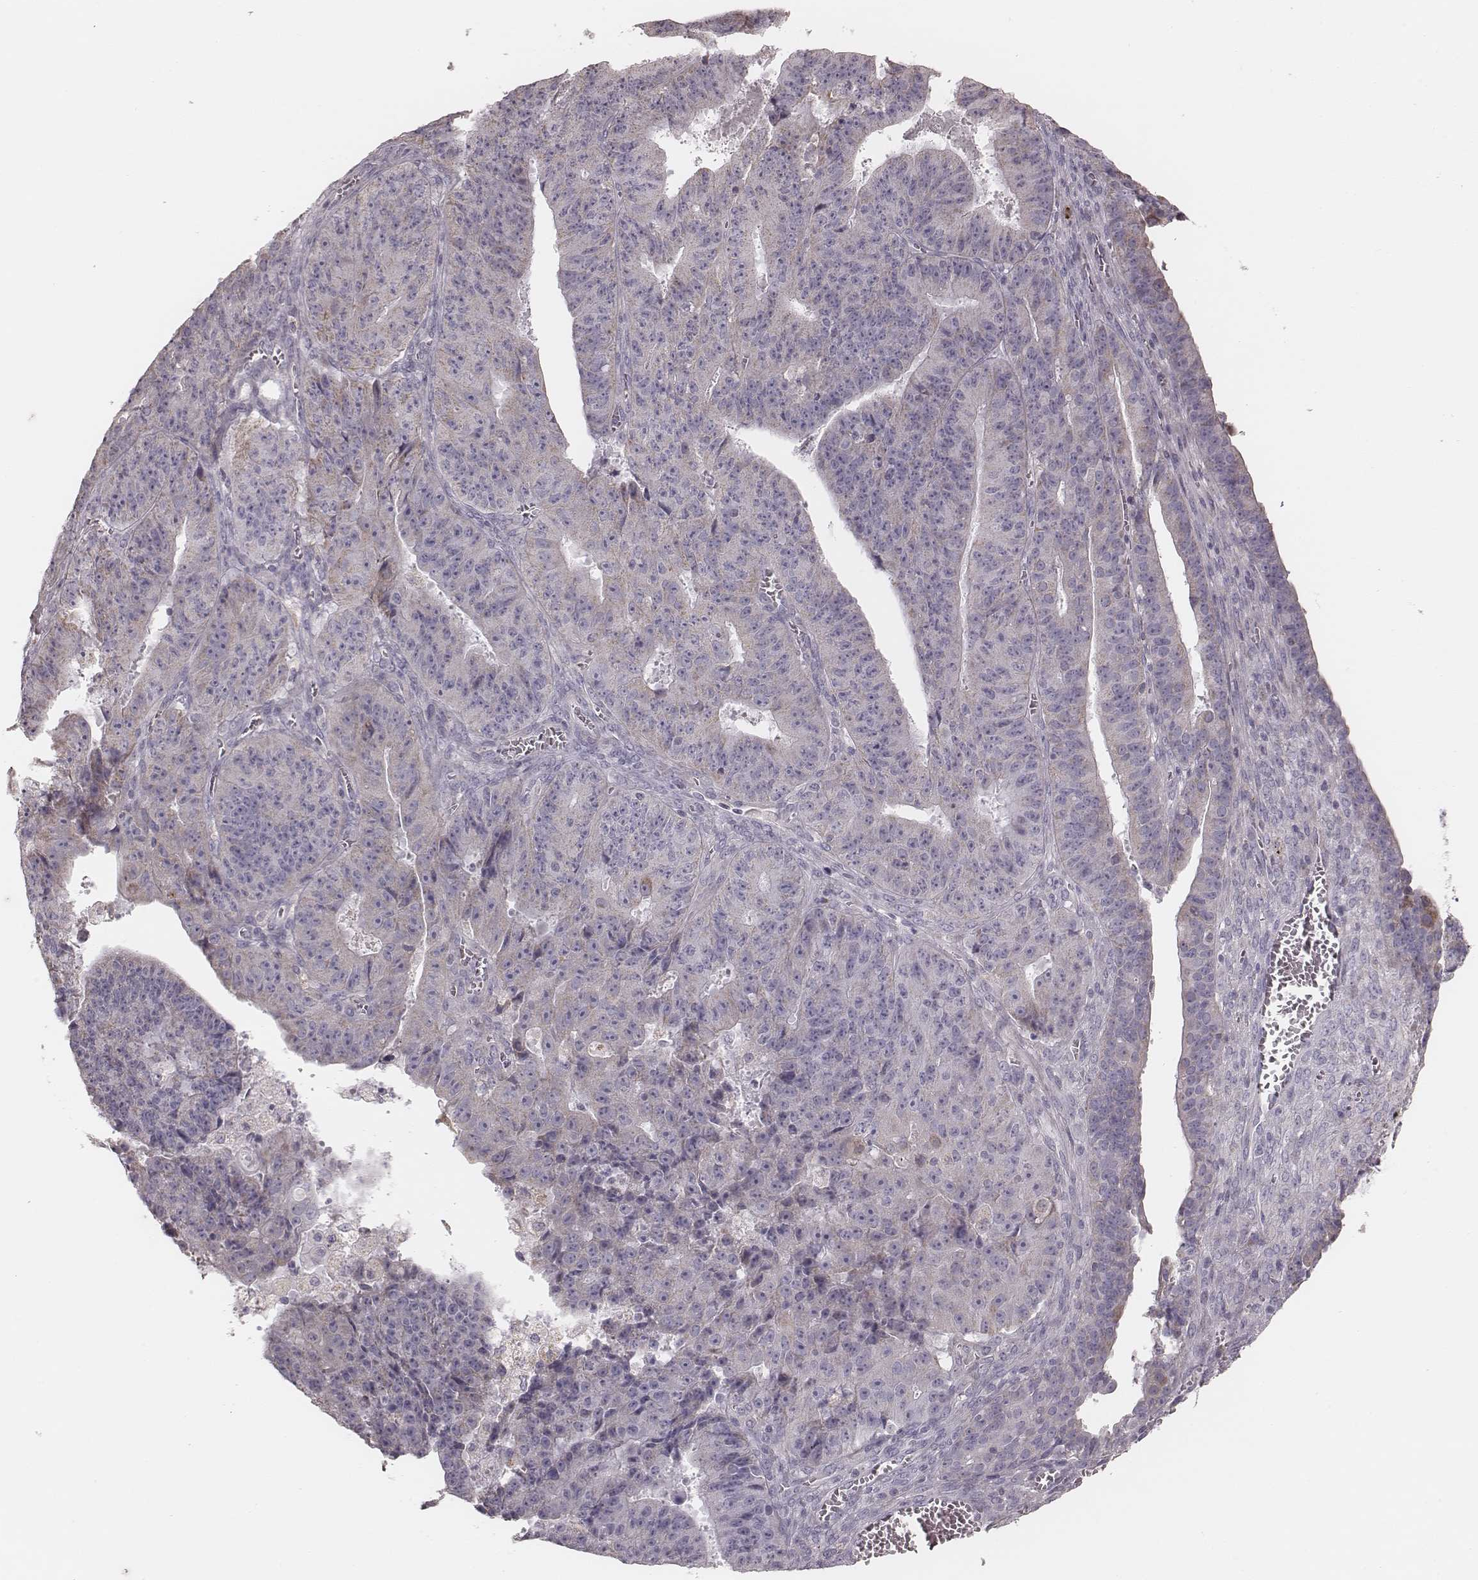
{"staining": {"intensity": "negative", "quantity": "none", "location": "none"}, "tissue": "ovarian cancer", "cell_type": "Tumor cells", "image_type": "cancer", "snomed": [{"axis": "morphology", "description": "Carcinoma, endometroid"}, {"axis": "topography", "description": "Ovary"}], "caption": "Ovarian cancer (endometroid carcinoma) stained for a protein using IHC shows no positivity tumor cells.", "gene": "KIF5C", "patient": {"sex": "female", "age": 42}}